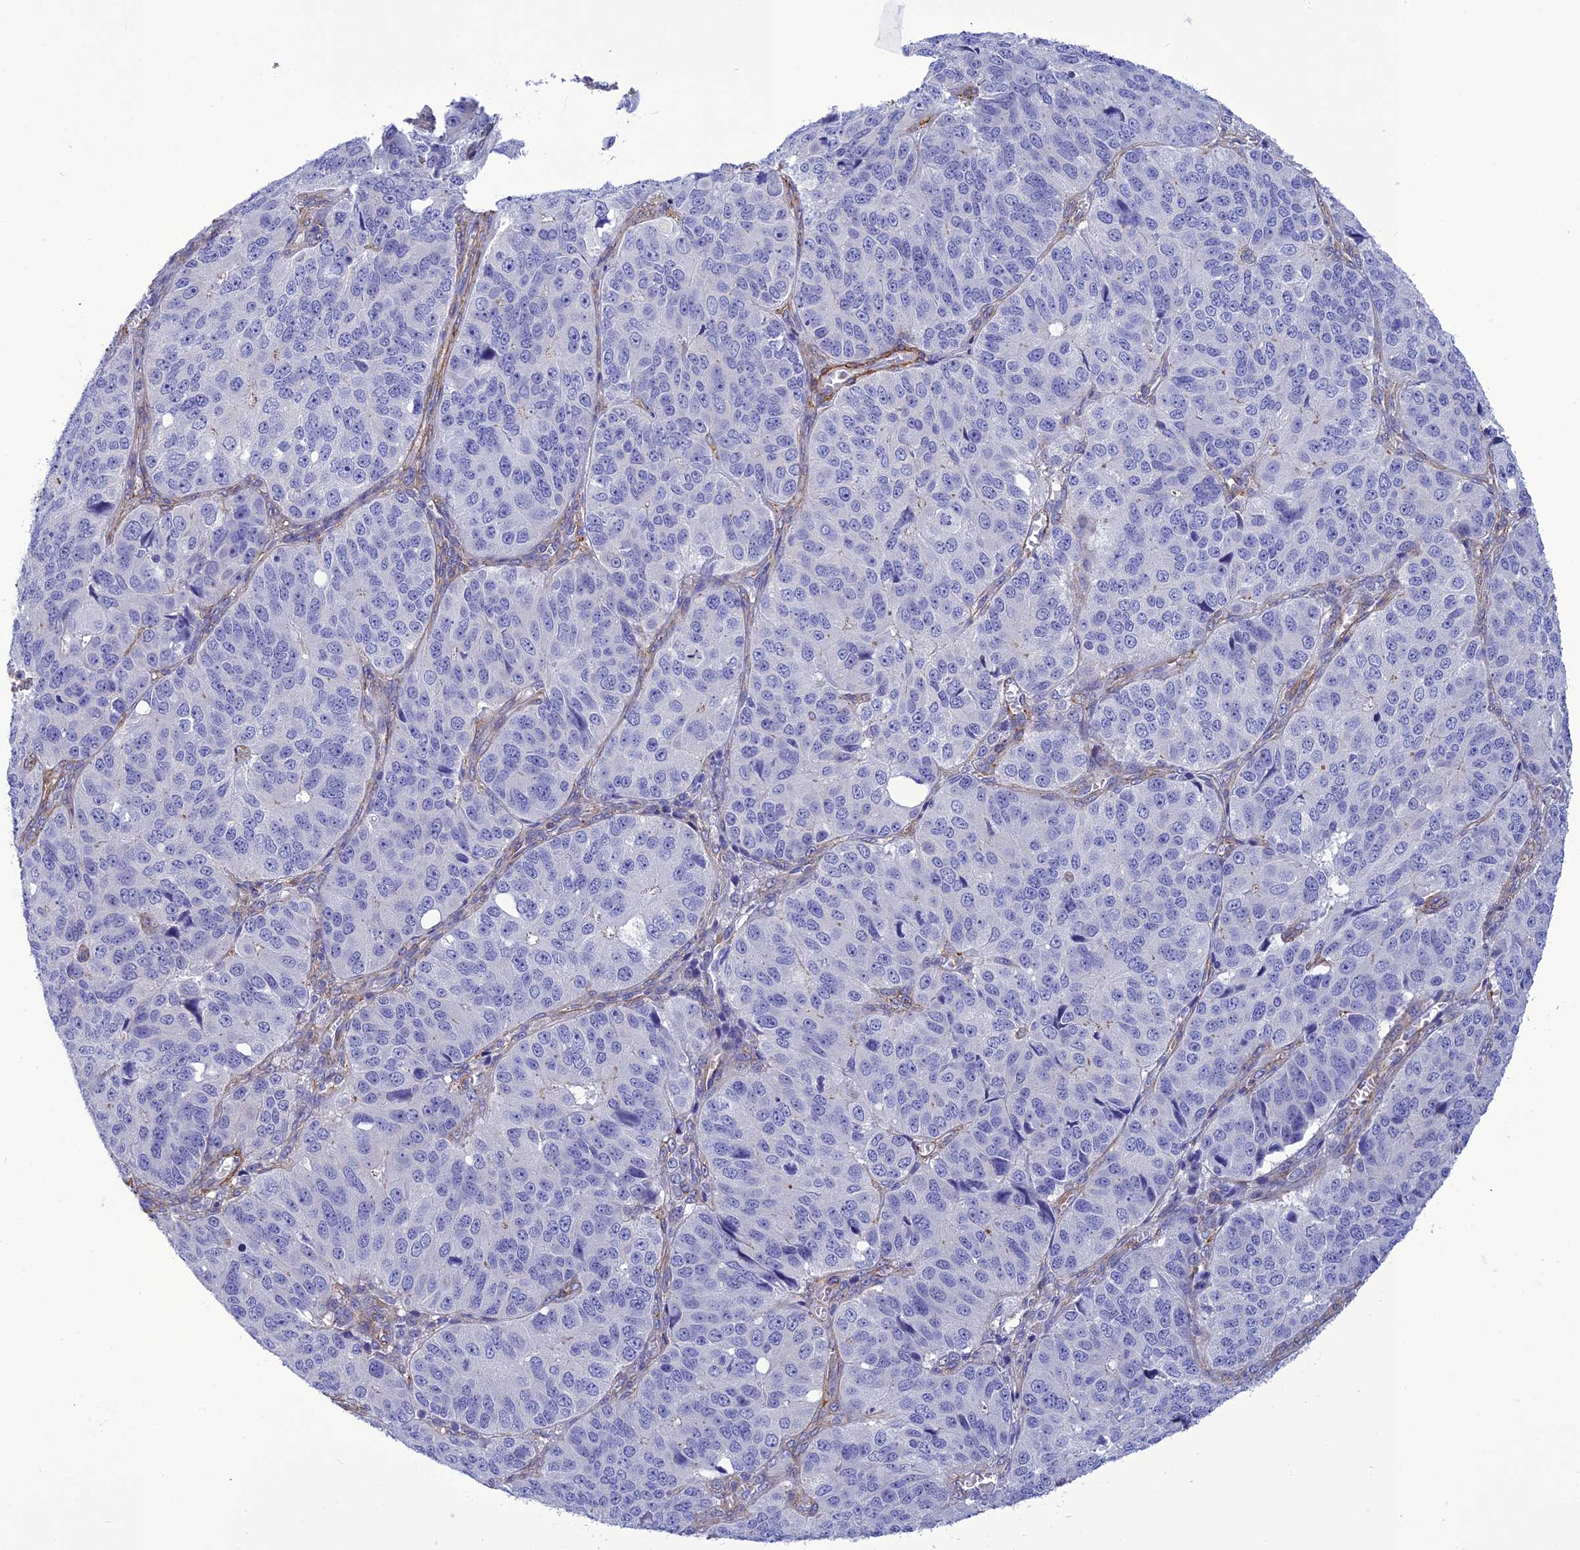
{"staining": {"intensity": "negative", "quantity": "none", "location": "none"}, "tissue": "ovarian cancer", "cell_type": "Tumor cells", "image_type": "cancer", "snomed": [{"axis": "morphology", "description": "Carcinoma, endometroid"}, {"axis": "topography", "description": "Ovary"}], "caption": "Tumor cells are negative for protein expression in human ovarian cancer.", "gene": "NKD1", "patient": {"sex": "female", "age": 51}}